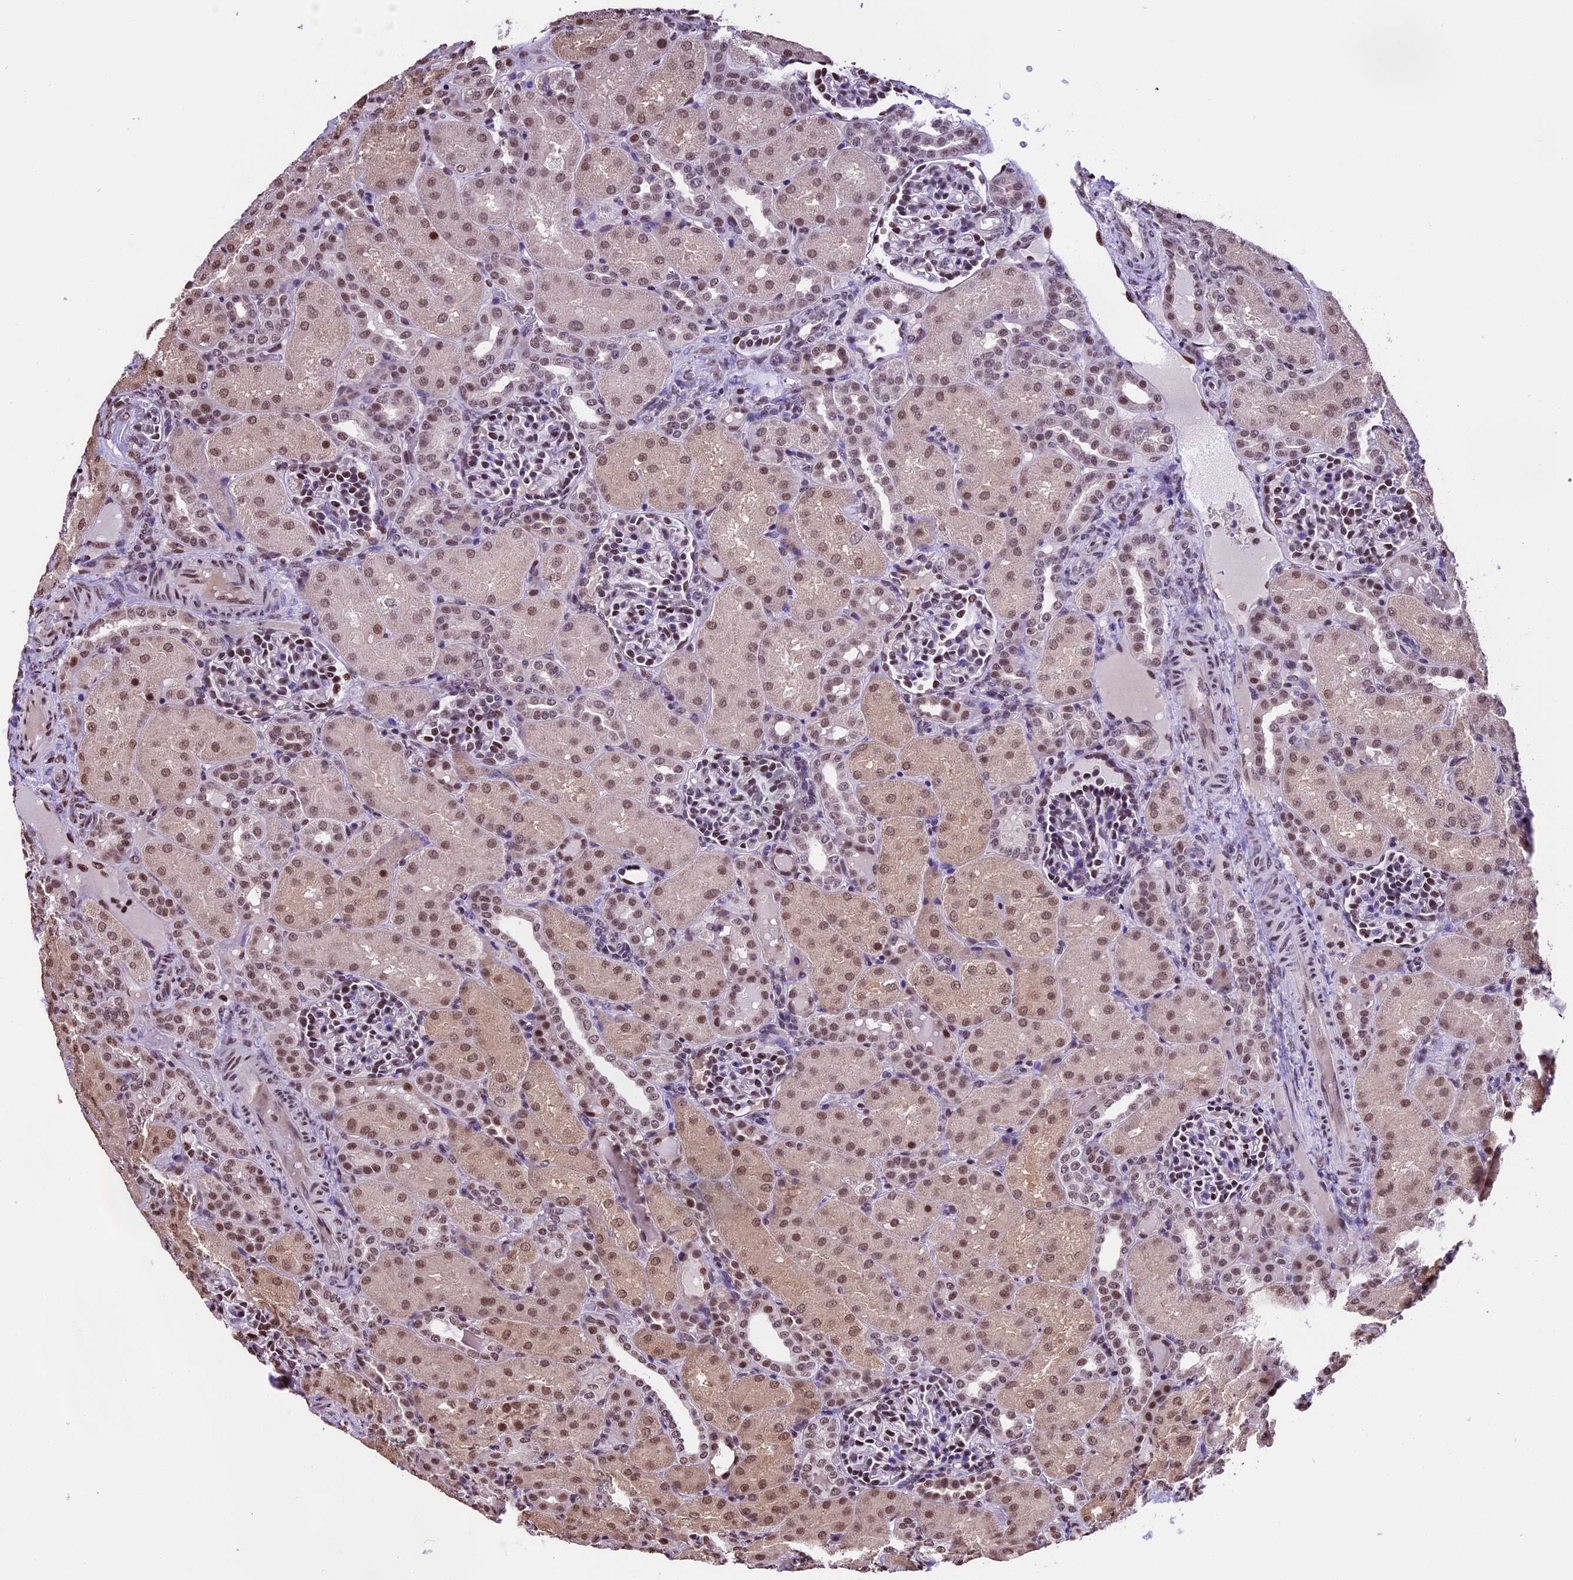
{"staining": {"intensity": "moderate", "quantity": "25%-75%", "location": "nuclear"}, "tissue": "kidney", "cell_type": "Cells in glomeruli", "image_type": "normal", "snomed": [{"axis": "morphology", "description": "Normal tissue, NOS"}, {"axis": "topography", "description": "Kidney"}], "caption": "An immunohistochemistry (IHC) photomicrograph of benign tissue is shown. Protein staining in brown labels moderate nuclear positivity in kidney within cells in glomeruli.", "gene": "POLR3E", "patient": {"sex": "male", "age": 1}}